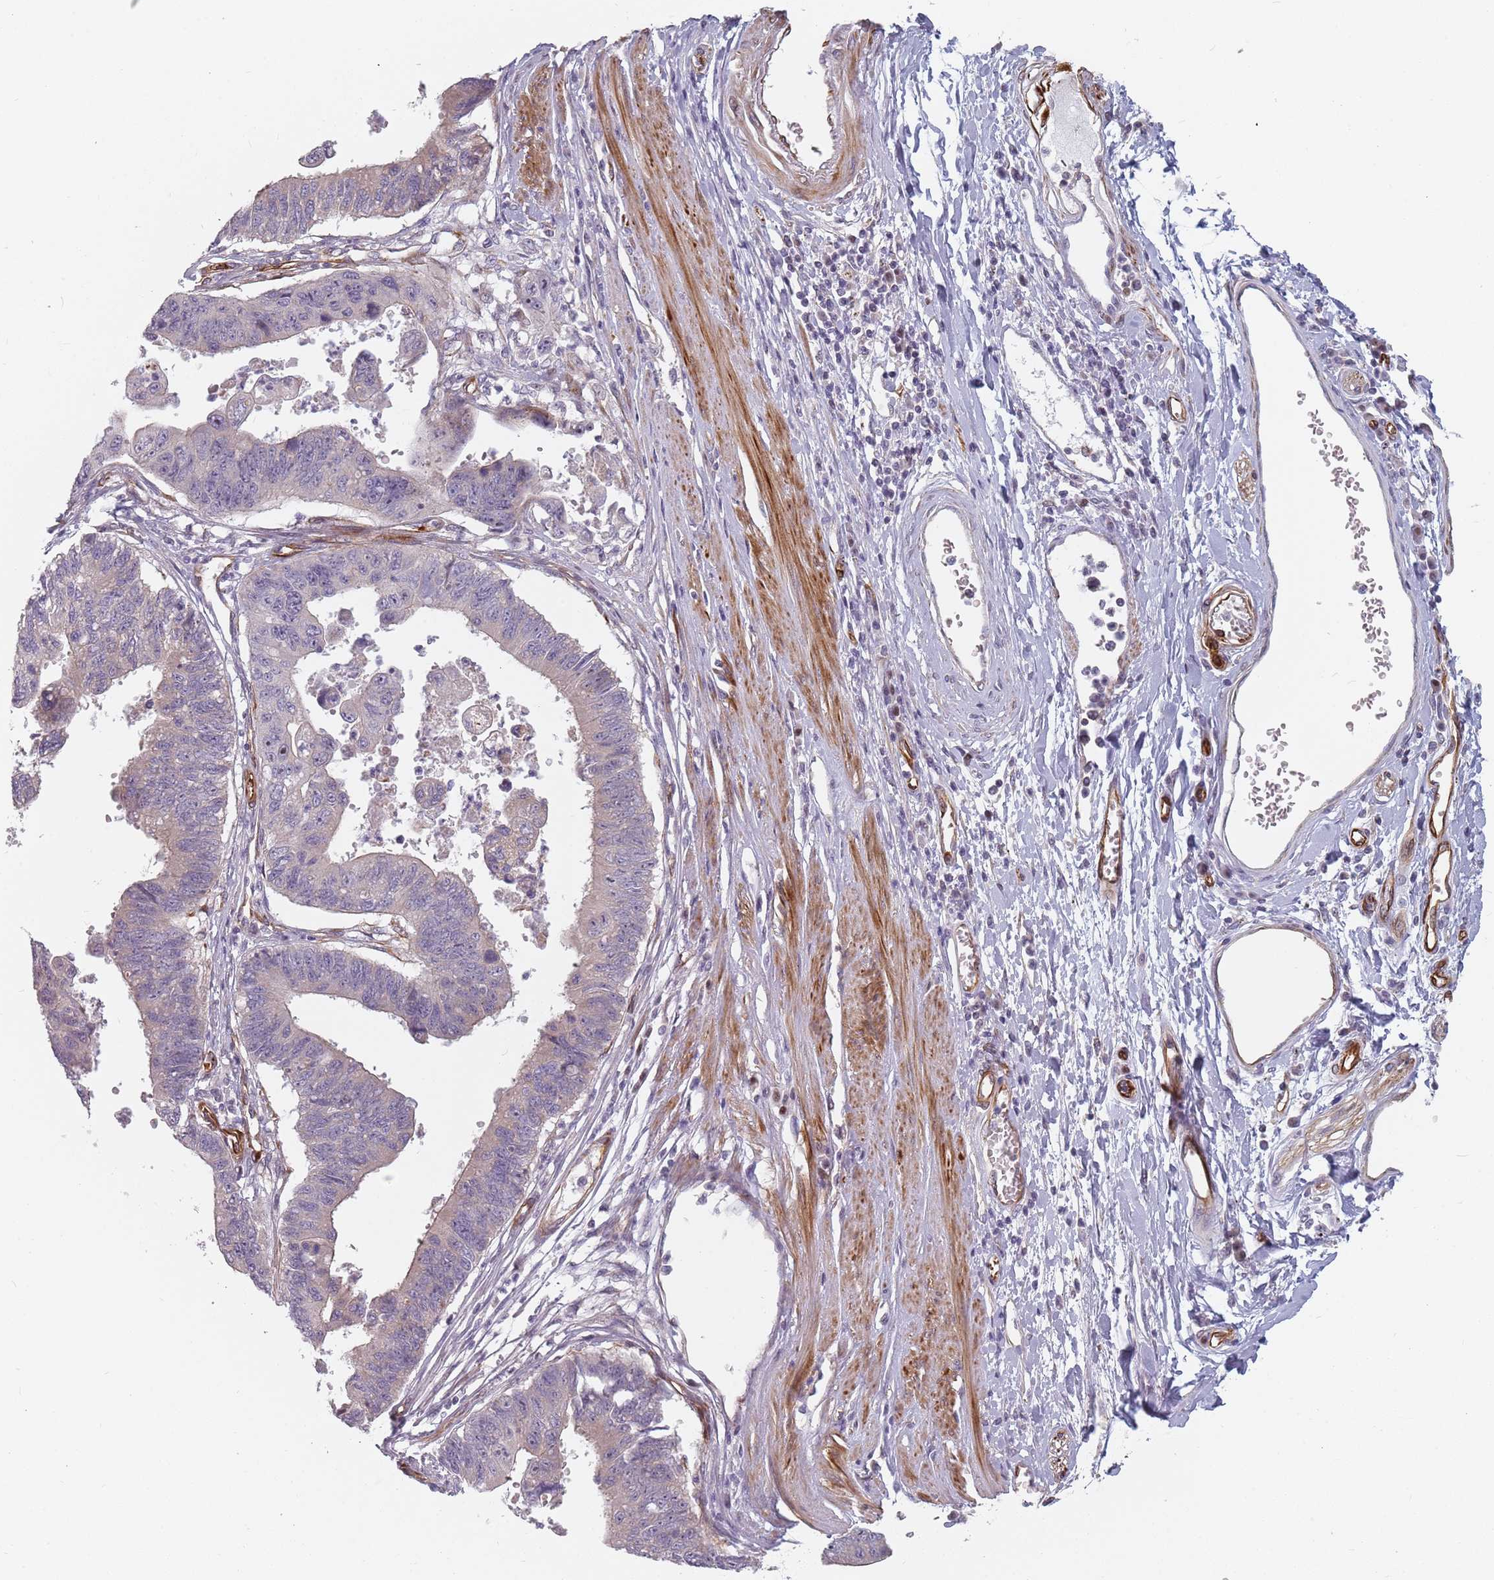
{"staining": {"intensity": "negative", "quantity": "none", "location": "none"}, "tissue": "stomach cancer", "cell_type": "Tumor cells", "image_type": "cancer", "snomed": [{"axis": "morphology", "description": "Adenocarcinoma, NOS"}, {"axis": "topography", "description": "Stomach"}], "caption": "Stomach cancer was stained to show a protein in brown. There is no significant positivity in tumor cells.", "gene": "GAS2L3", "patient": {"sex": "male", "age": 59}}